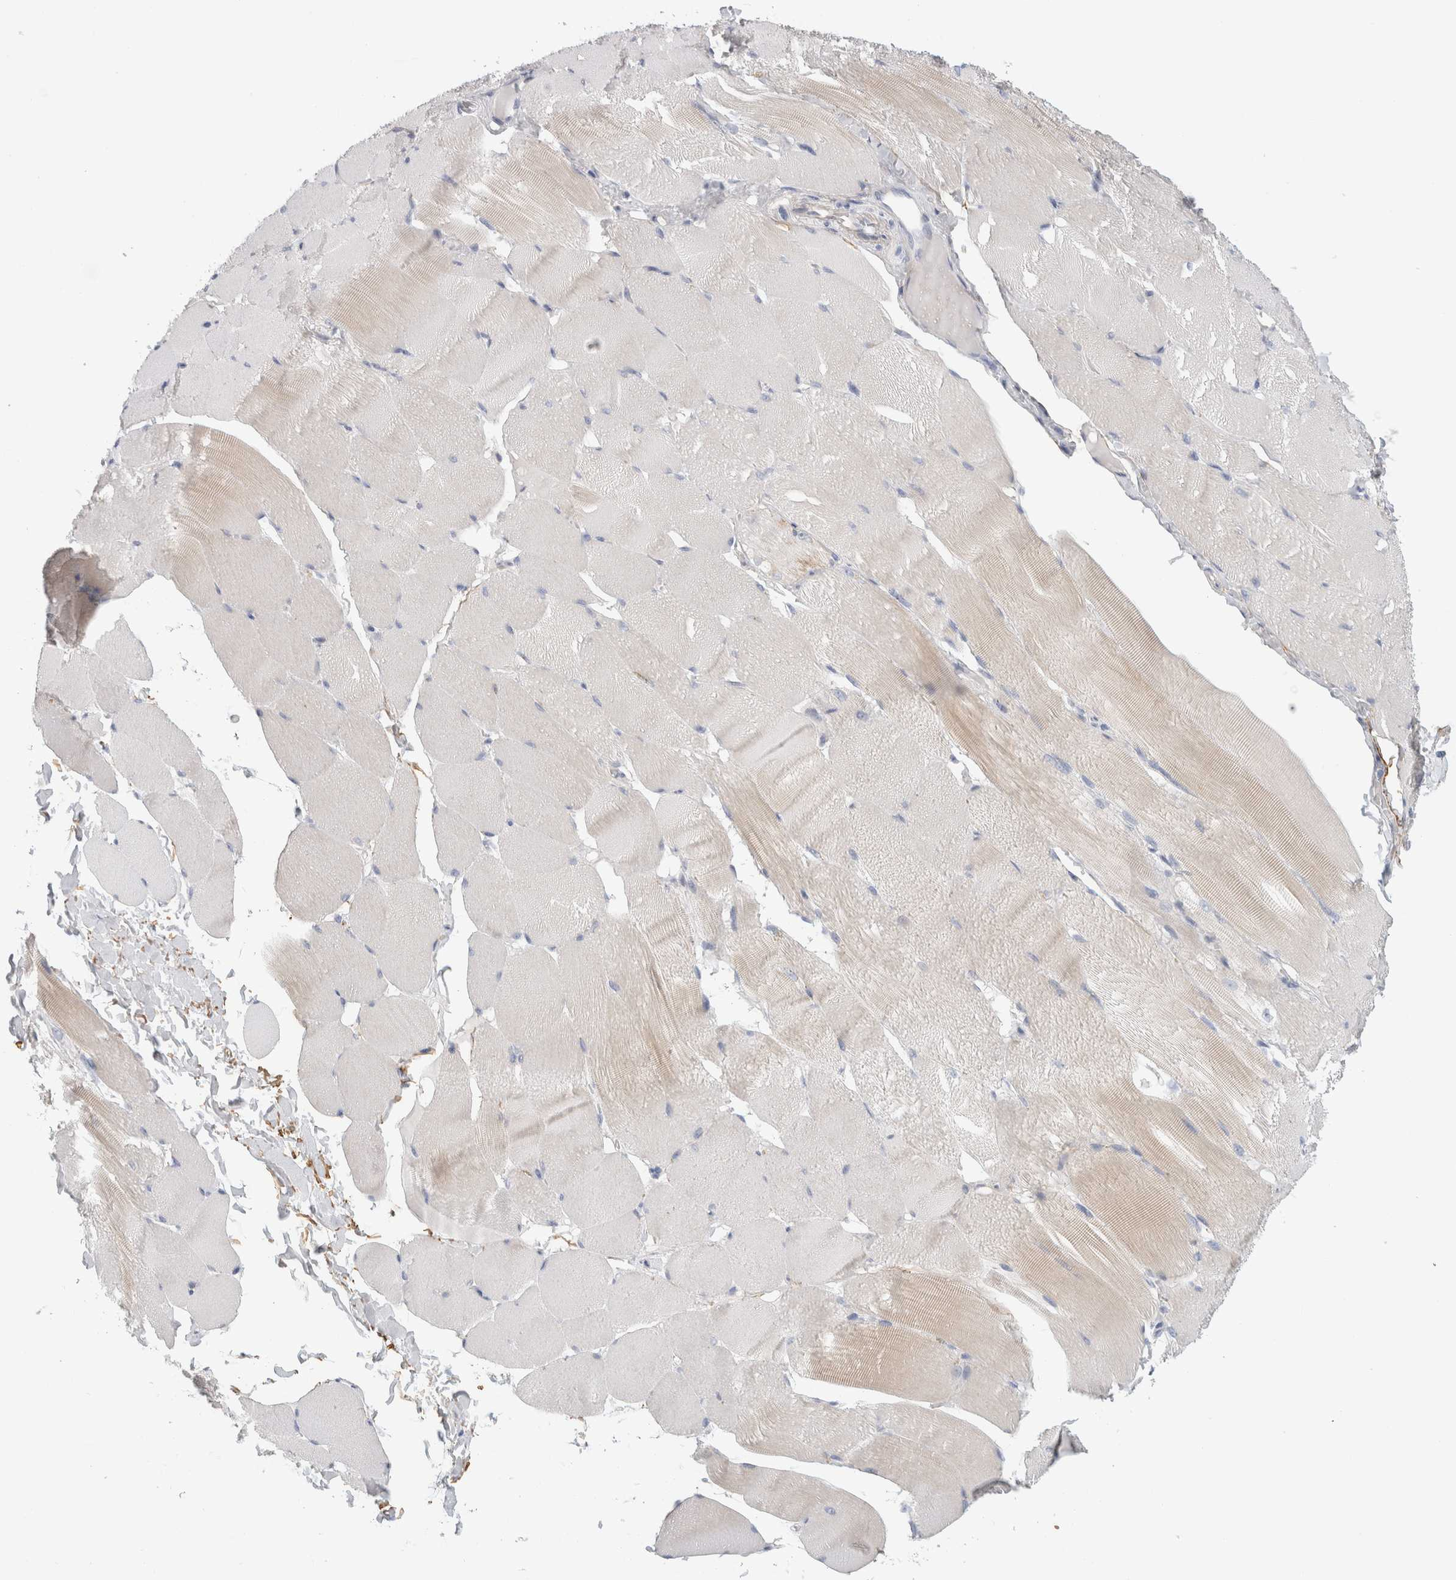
{"staining": {"intensity": "weak", "quantity": "<25%", "location": "cytoplasmic/membranous"}, "tissue": "skeletal muscle", "cell_type": "Myocytes", "image_type": "normal", "snomed": [{"axis": "morphology", "description": "Normal tissue, NOS"}, {"axis": "topography", "description": "Skin"}, {"axis": "topography", "description": "Skeletal muscle"}], "caption": "This image is of unremarkable skeletal muscle stained with immunohistochemistry (IHC) to label a protein in brown with the nuclei are counter-stained blue. There is no positivity in myocytes.", "gene": "CD55", "patient": {"sex": "male", "age": 83}}